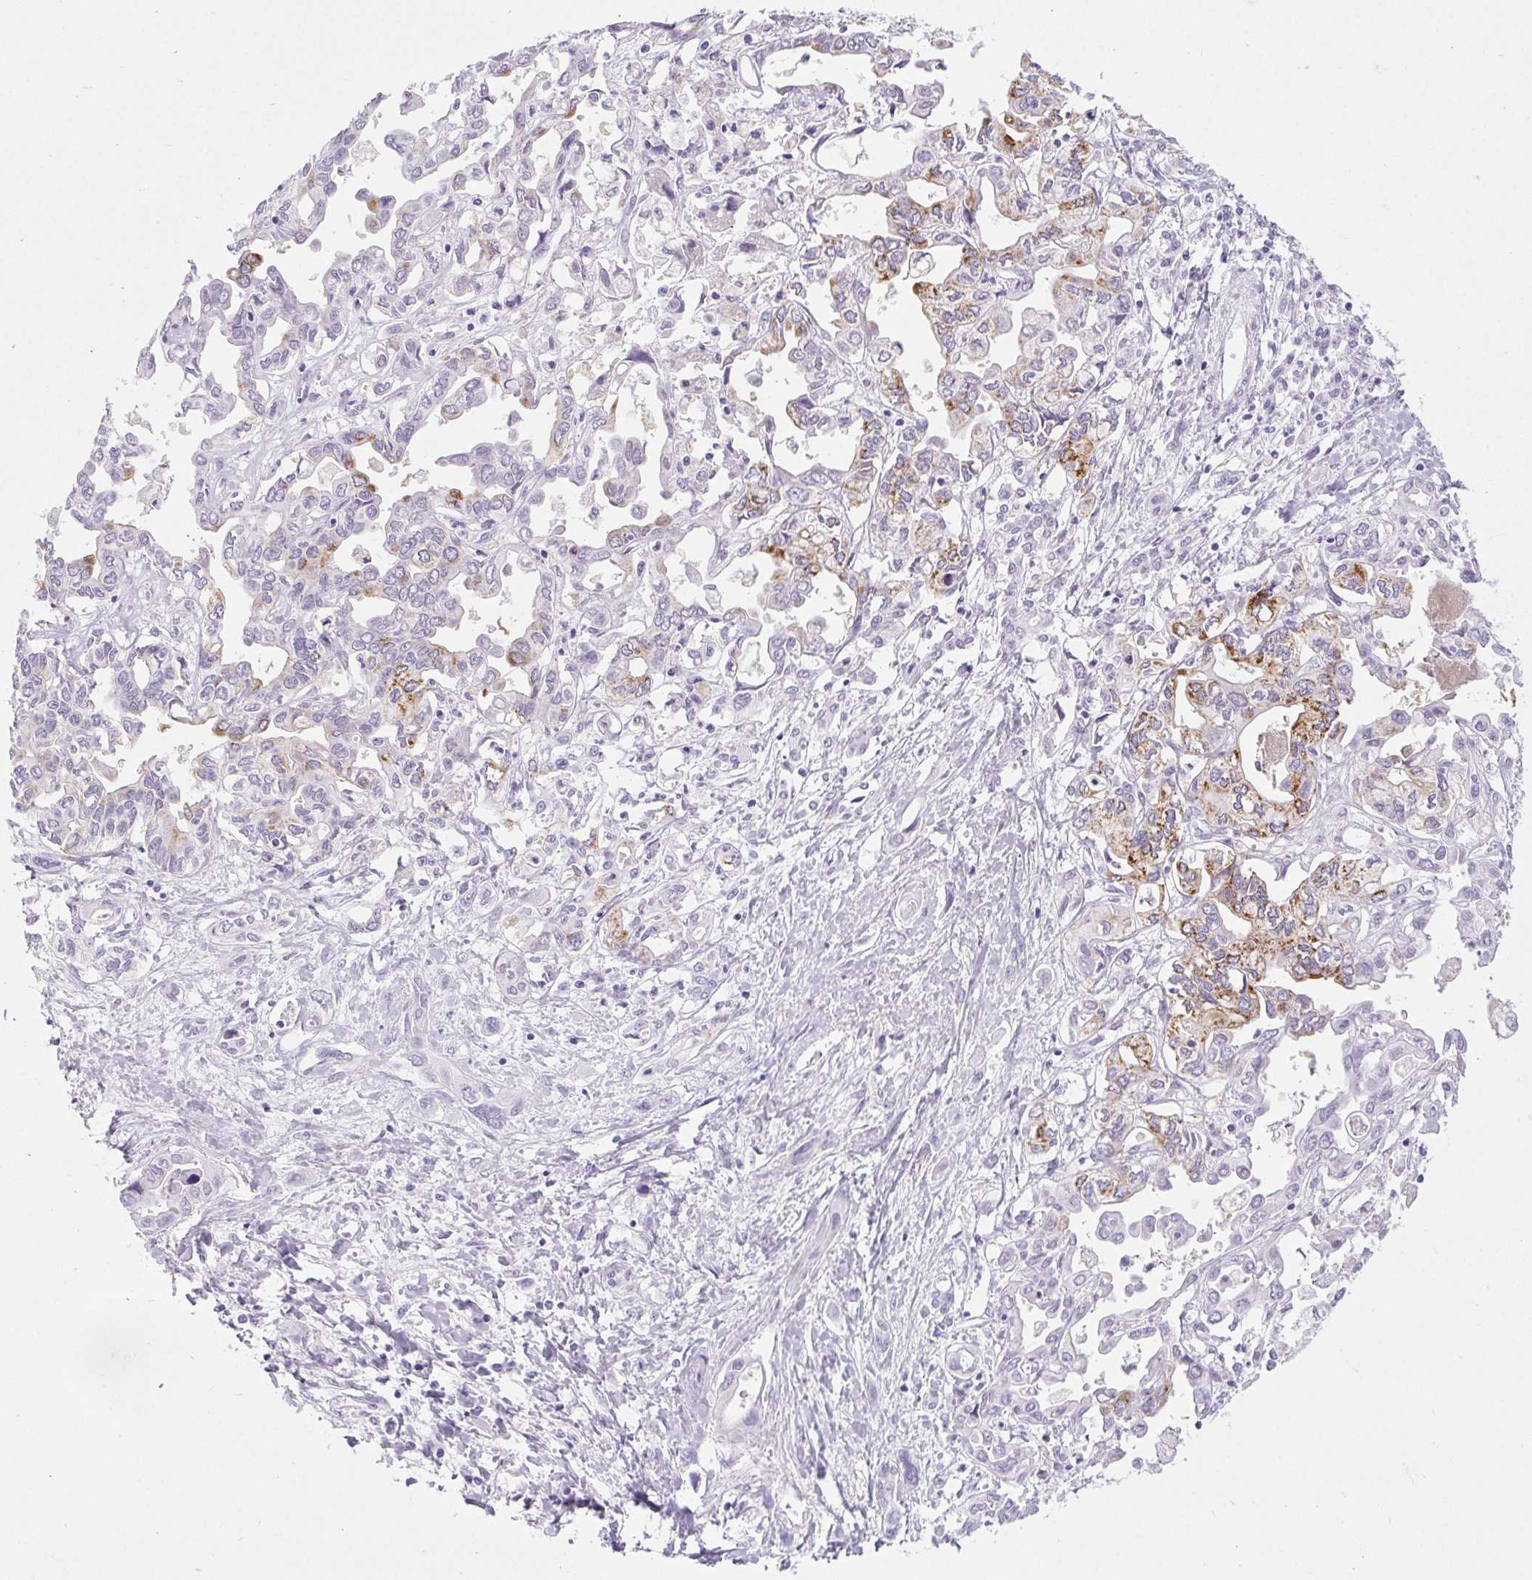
{"staining": {"intensity": "strong", "quantity": "<25%", "location": "cytoplasmic/membranous"}, "tissue": "liver cancer", "cell_type": "Tumor cells", "image_type": "cancer", "snomed": [{"axis": "morphology", "description": "Cholangiocarcinoma"}, {"axis": "topography", "description": "Liver"}], "caption": "High-power microscopy captured an immunohistochemistry image of liver cancer (cholangiocarcinoma), revealing strong cytoplasmic/membranous positivity in about <25% of tumor cells.", "gene": "BCAS1", "patient": {"sex": "female", "age": 64}}